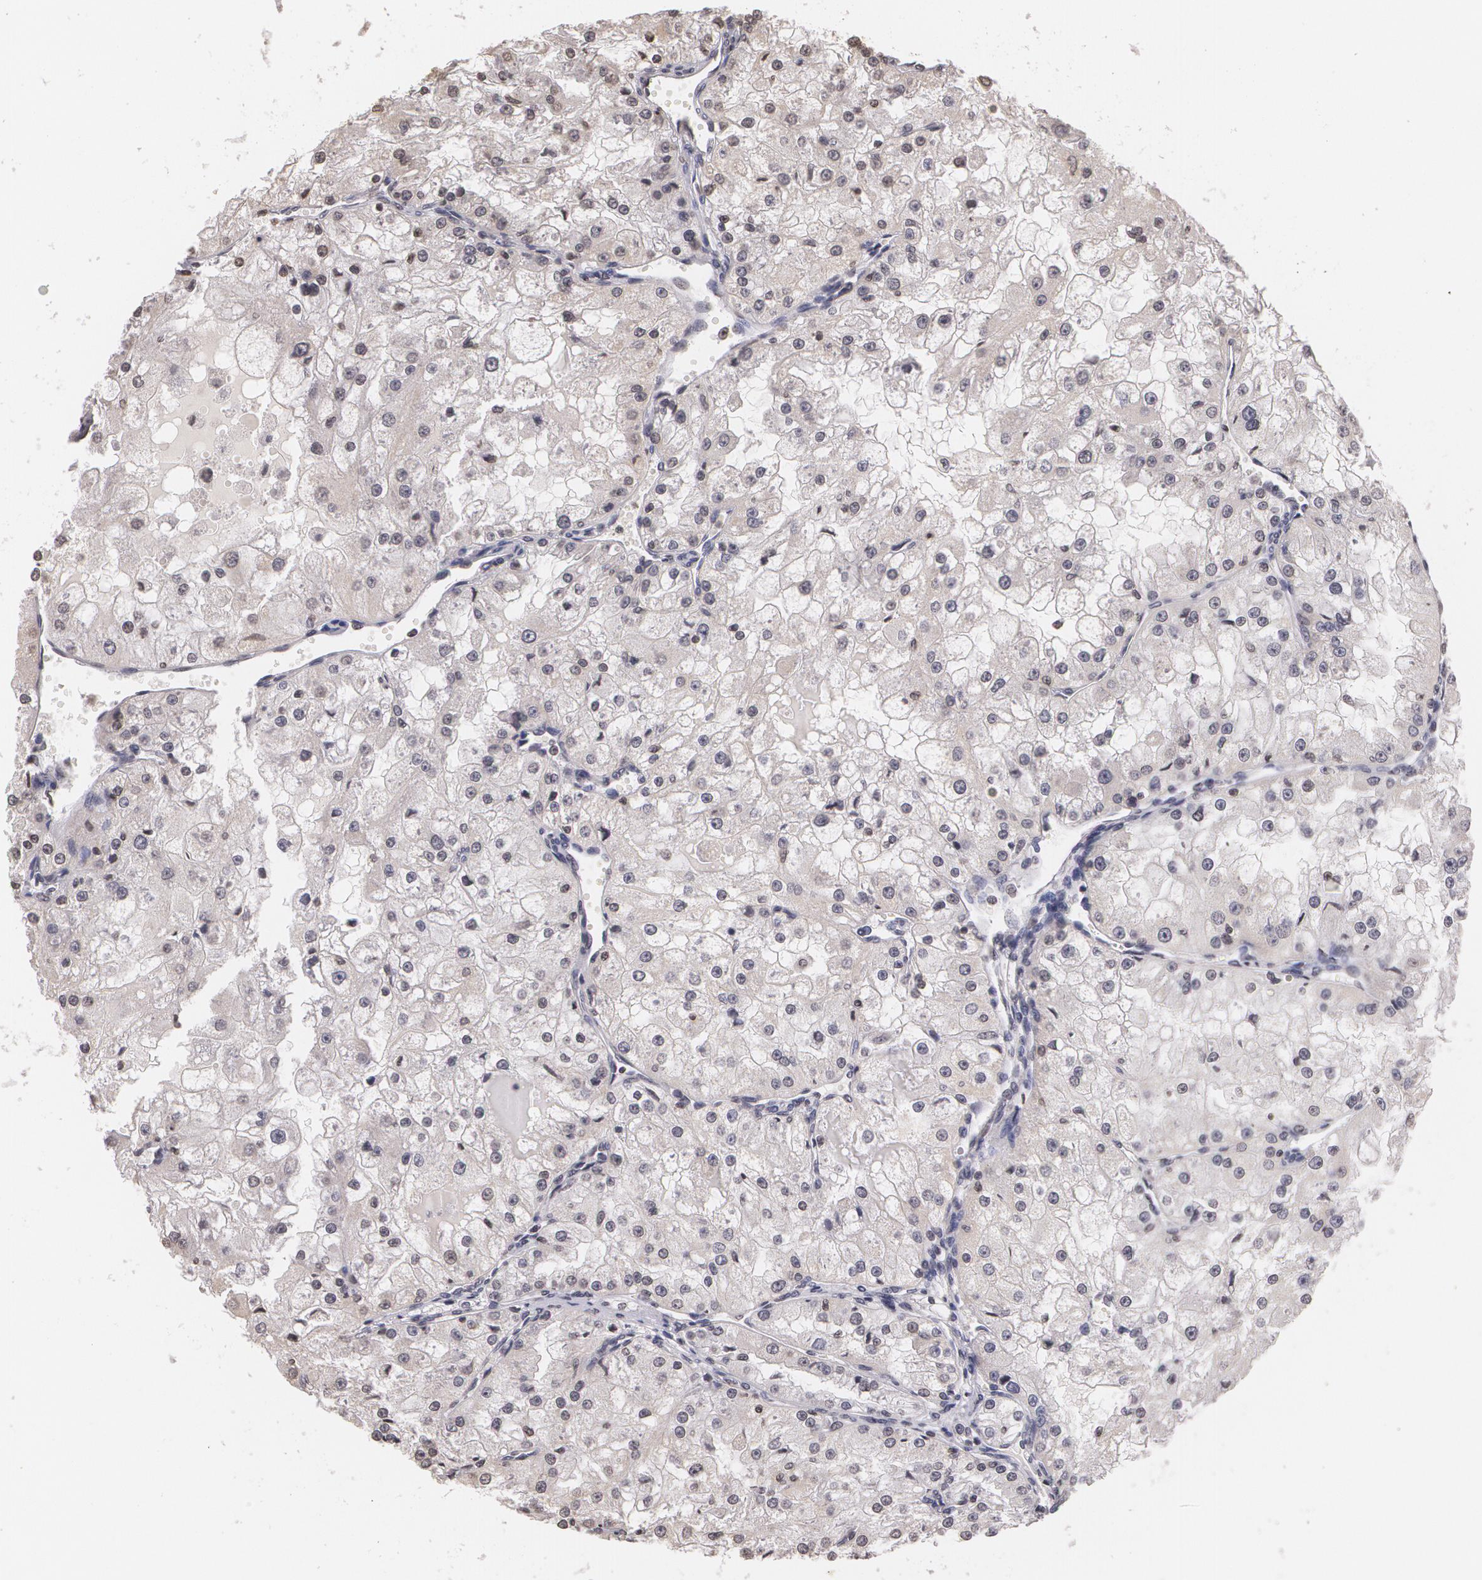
{"staining": {"intensity": "negative", "quantity": "none", "location": "none"}, "tissue": "renal cancer", "cell_type": "Tumor cells", "image_type": "cancer", "snomed": [{"axis": "morphology", "description": "Adenocarcinoma, NOS"}, {"axis": "topography", "description": "Kidney"}], "caption": "Image shows no significant protein positivity in tumor cells of renal cancer.", "gene": "THRB", "patient": {"sex": "female", "age": 74}}